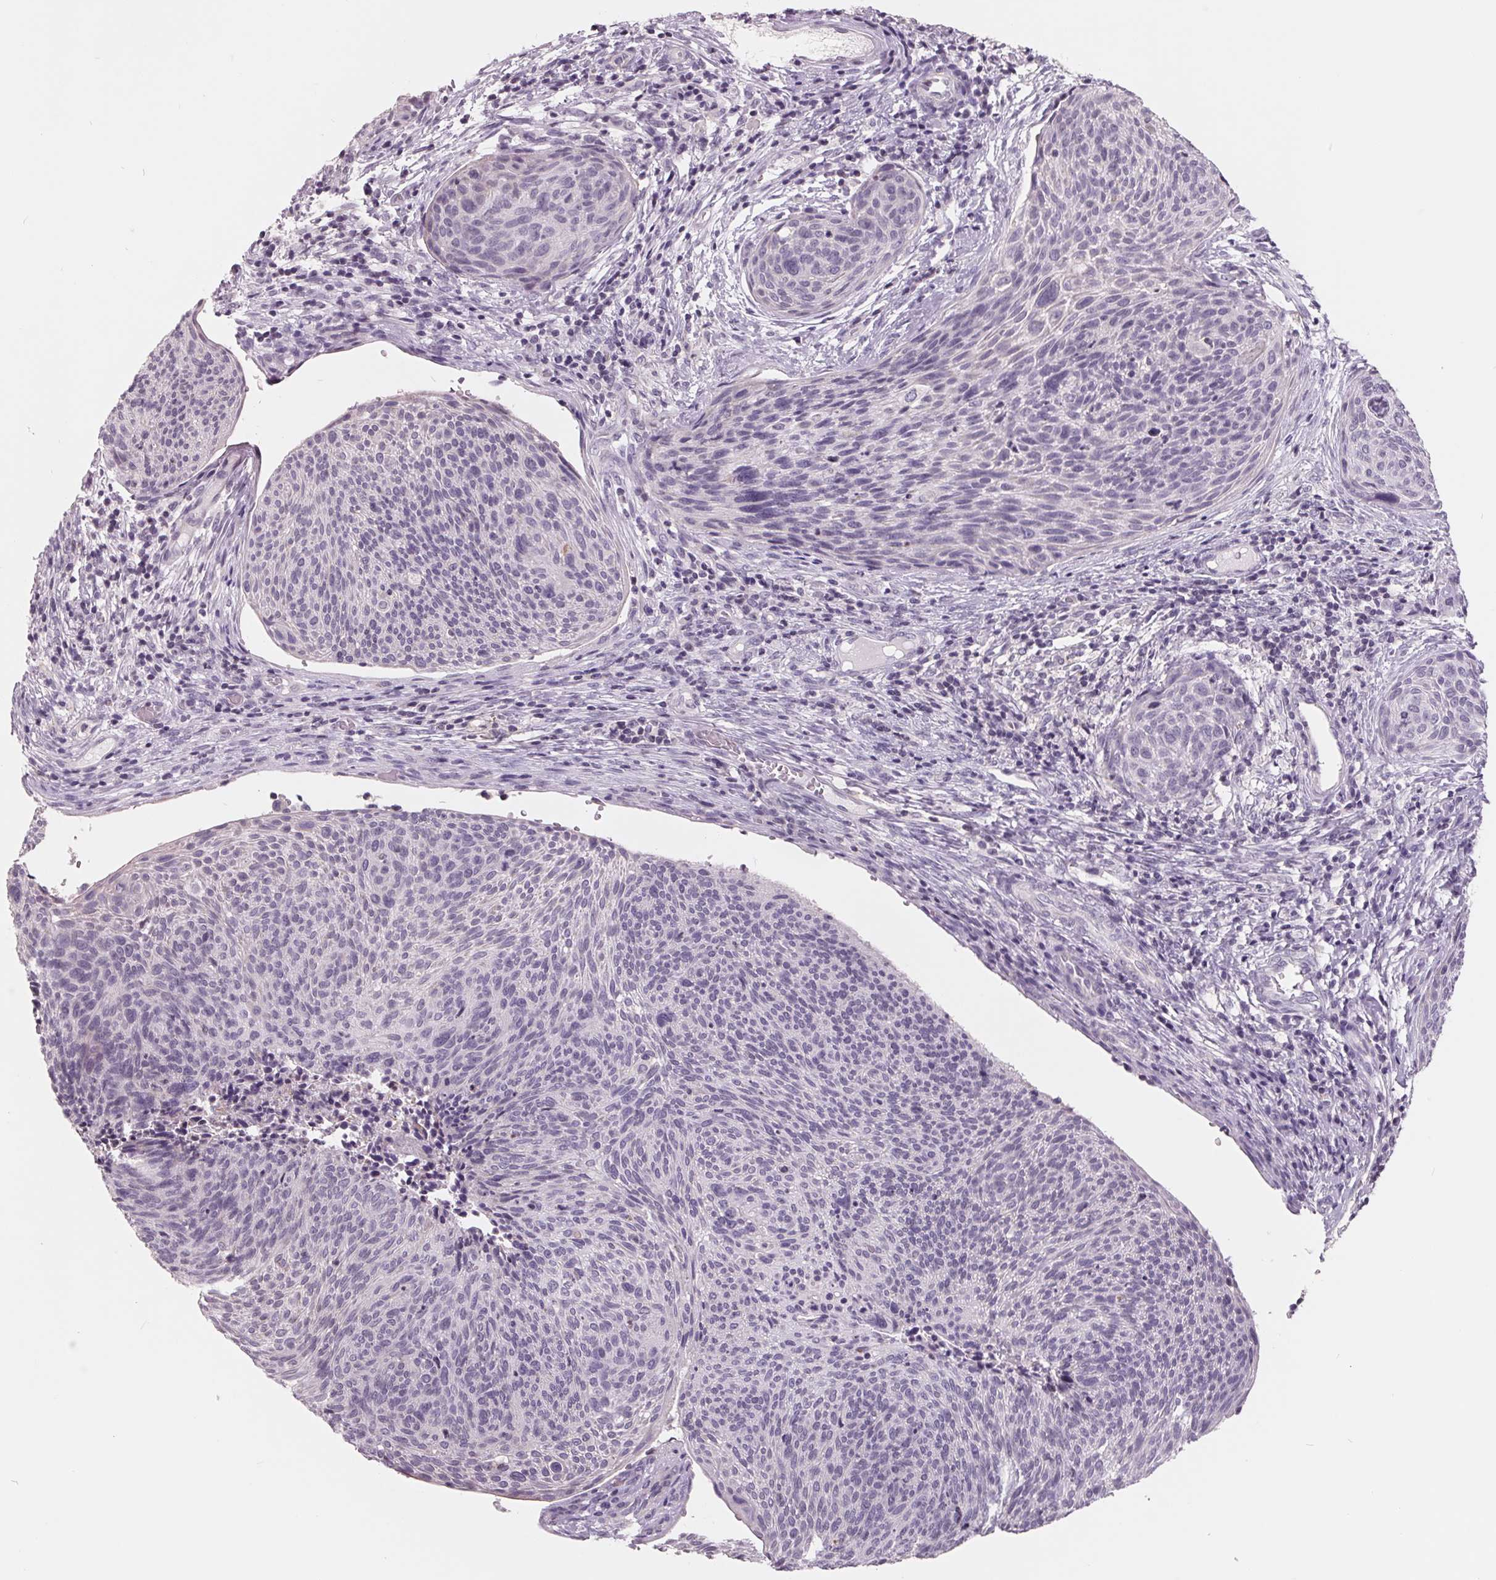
{"staining": {"intensity": "negative", "quantity": "none", "location": "none"}, "tissue": "cervical cancer", "cell_type": "Tumor cells", "image_type": "cancer", "snomed": [{"axis": "morphology", "description": "Squamous cell carcinoma, NOS"}, {"axis": "topography", "description": "Cervix"}], "caption": "Squamous cell carcinoma (cervical) stained for a protein using immunohistochemistry exhibits no positivity tumor cells.", "gene": "FTCD", "patient": {"sex": "female", "age": 49}}